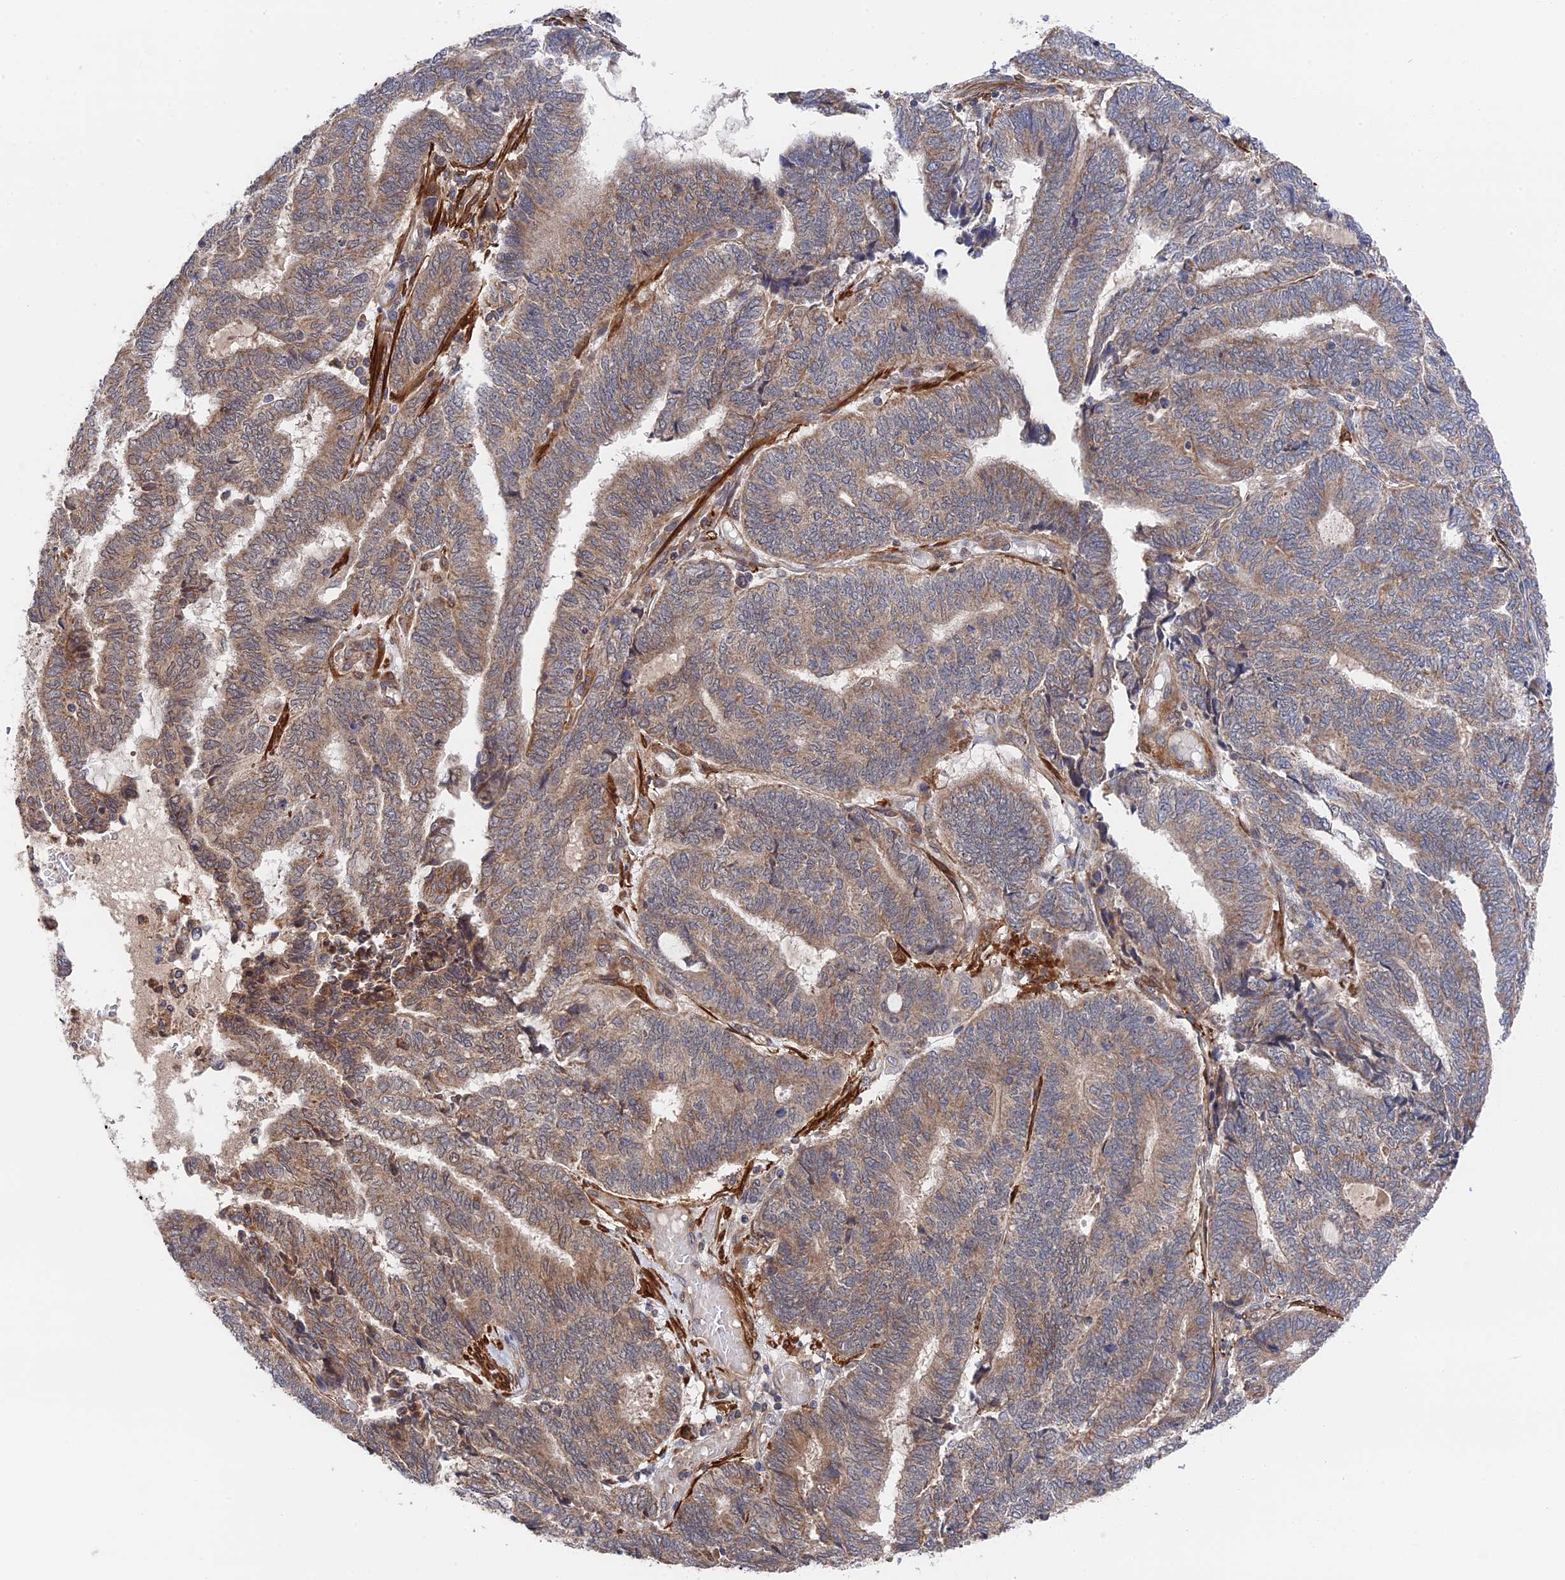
{"staining": {"intensity": "moderate", "quantity": ">75%", "location": "cytoplasmic/membranous"}, "tissue": "endometrial cancer", "cell_type": "Tumor cells", "image_type": "cancer", "snomed": [{"axis": "morphology", "description": "Adenocarcinoma, NOS"}, {"axis": "topography", "description": "Uterus"}, {"axis": "topography", "description": "Endometrium"}], "caption": "Approximately >75% of tumor cells in human endometrial cancer (adenocarcinoma) show moderate cytoplasmic/membranous protein expression as visualized by brown immunohistochemical staining.", "gene": "ZNF320", "patient": {"sex": "female", "age": 70}}